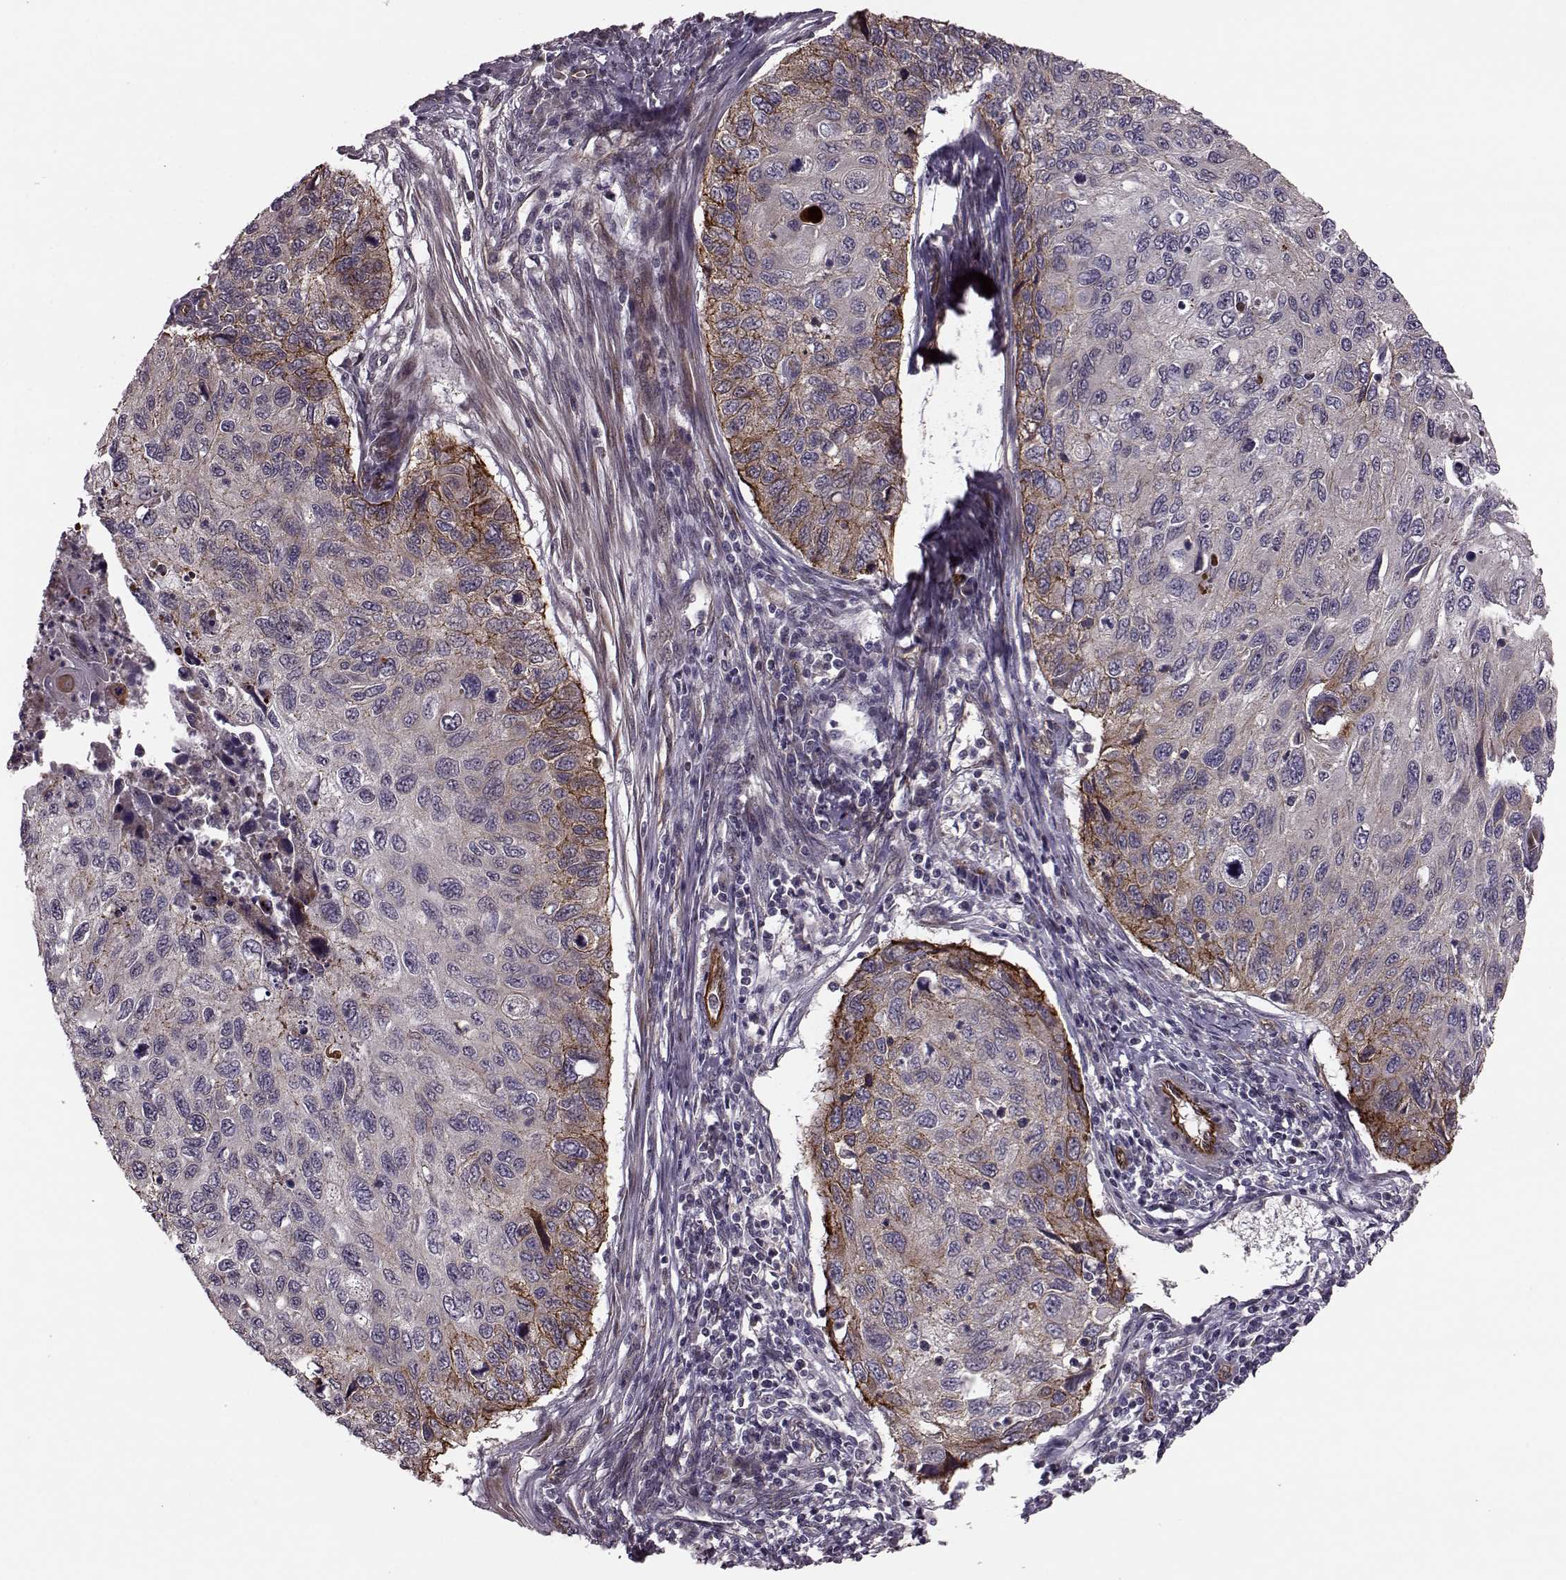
{"staining": {"intensity": "strong", "quantity": "<25%", "location": "cytoplasmic/membranous"}, "tissue": "cervical cancer", "cell_type": "Tumor cells", "image_type": "cancer", "snomed": [{"axis": "morphology", "description": "Squamous cell carcinoma, NOS"}, {"axis": "topography", "description": "Cervix"}], "caption": "Human cervical cancer (squamous cell carcinoma) stained with a brown dye shows strong cytoplasmic/membranous positive staining in approximately <25% of tumor cells.", "gene": "SYNPO", "patient": {"sex": "female", "age": 70}}